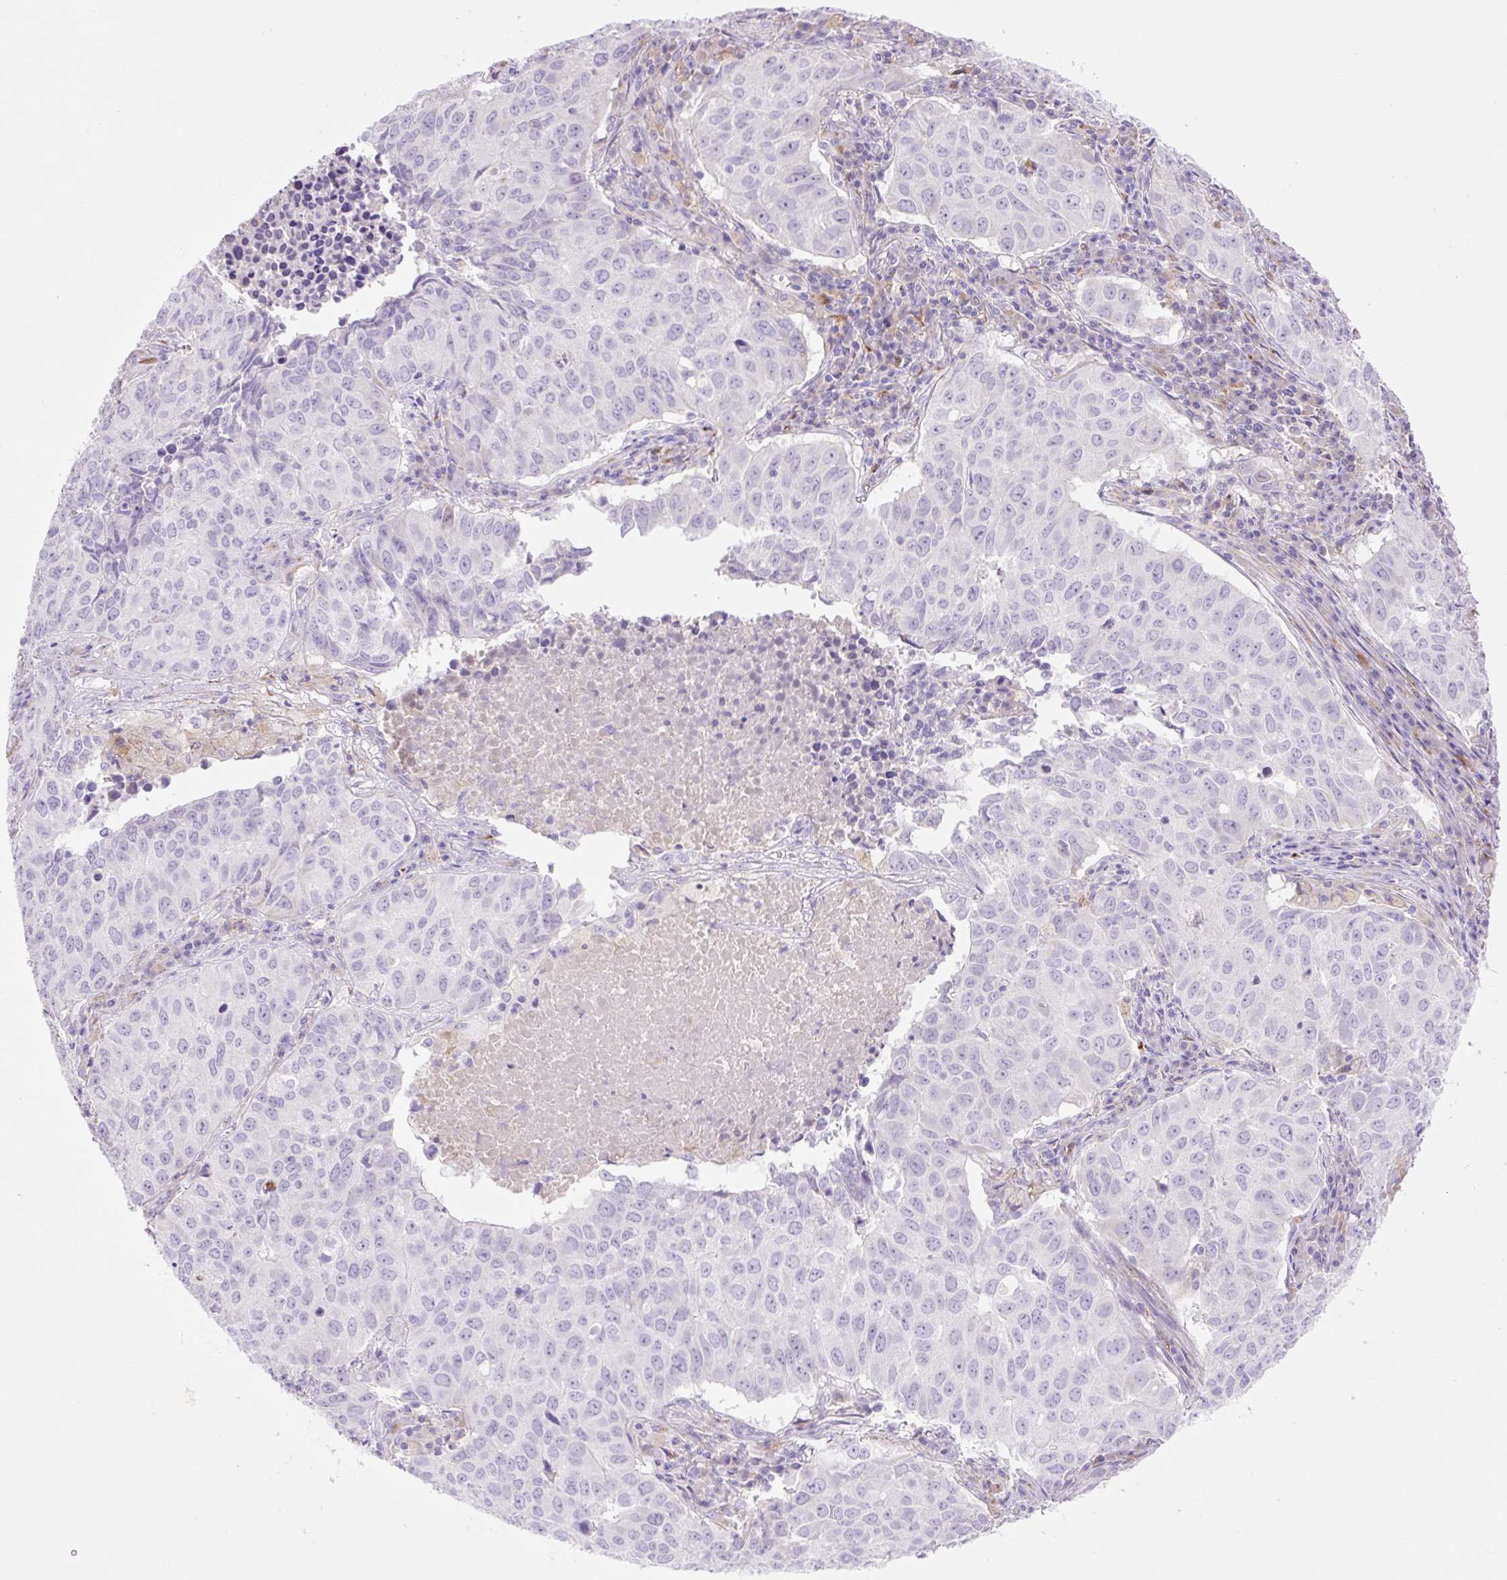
{"staining": {"intensity": "negative", "quantity": "none", "location": "none"}, "tissue": "lung cancer", "cell_type": "Tumor cells", "image_type": "cancer", "snomed": [{"axis": "morphology", "description": "Adenocarcinoma, NOS"}, {"axis": "topography", "description": "Lung"}], "caption": "The micrograph exhibits no staining of tumor cells in adenocarcinoma (lung).", "gene": "HEXA", "patient": {"sex": "female", "age": 50}}